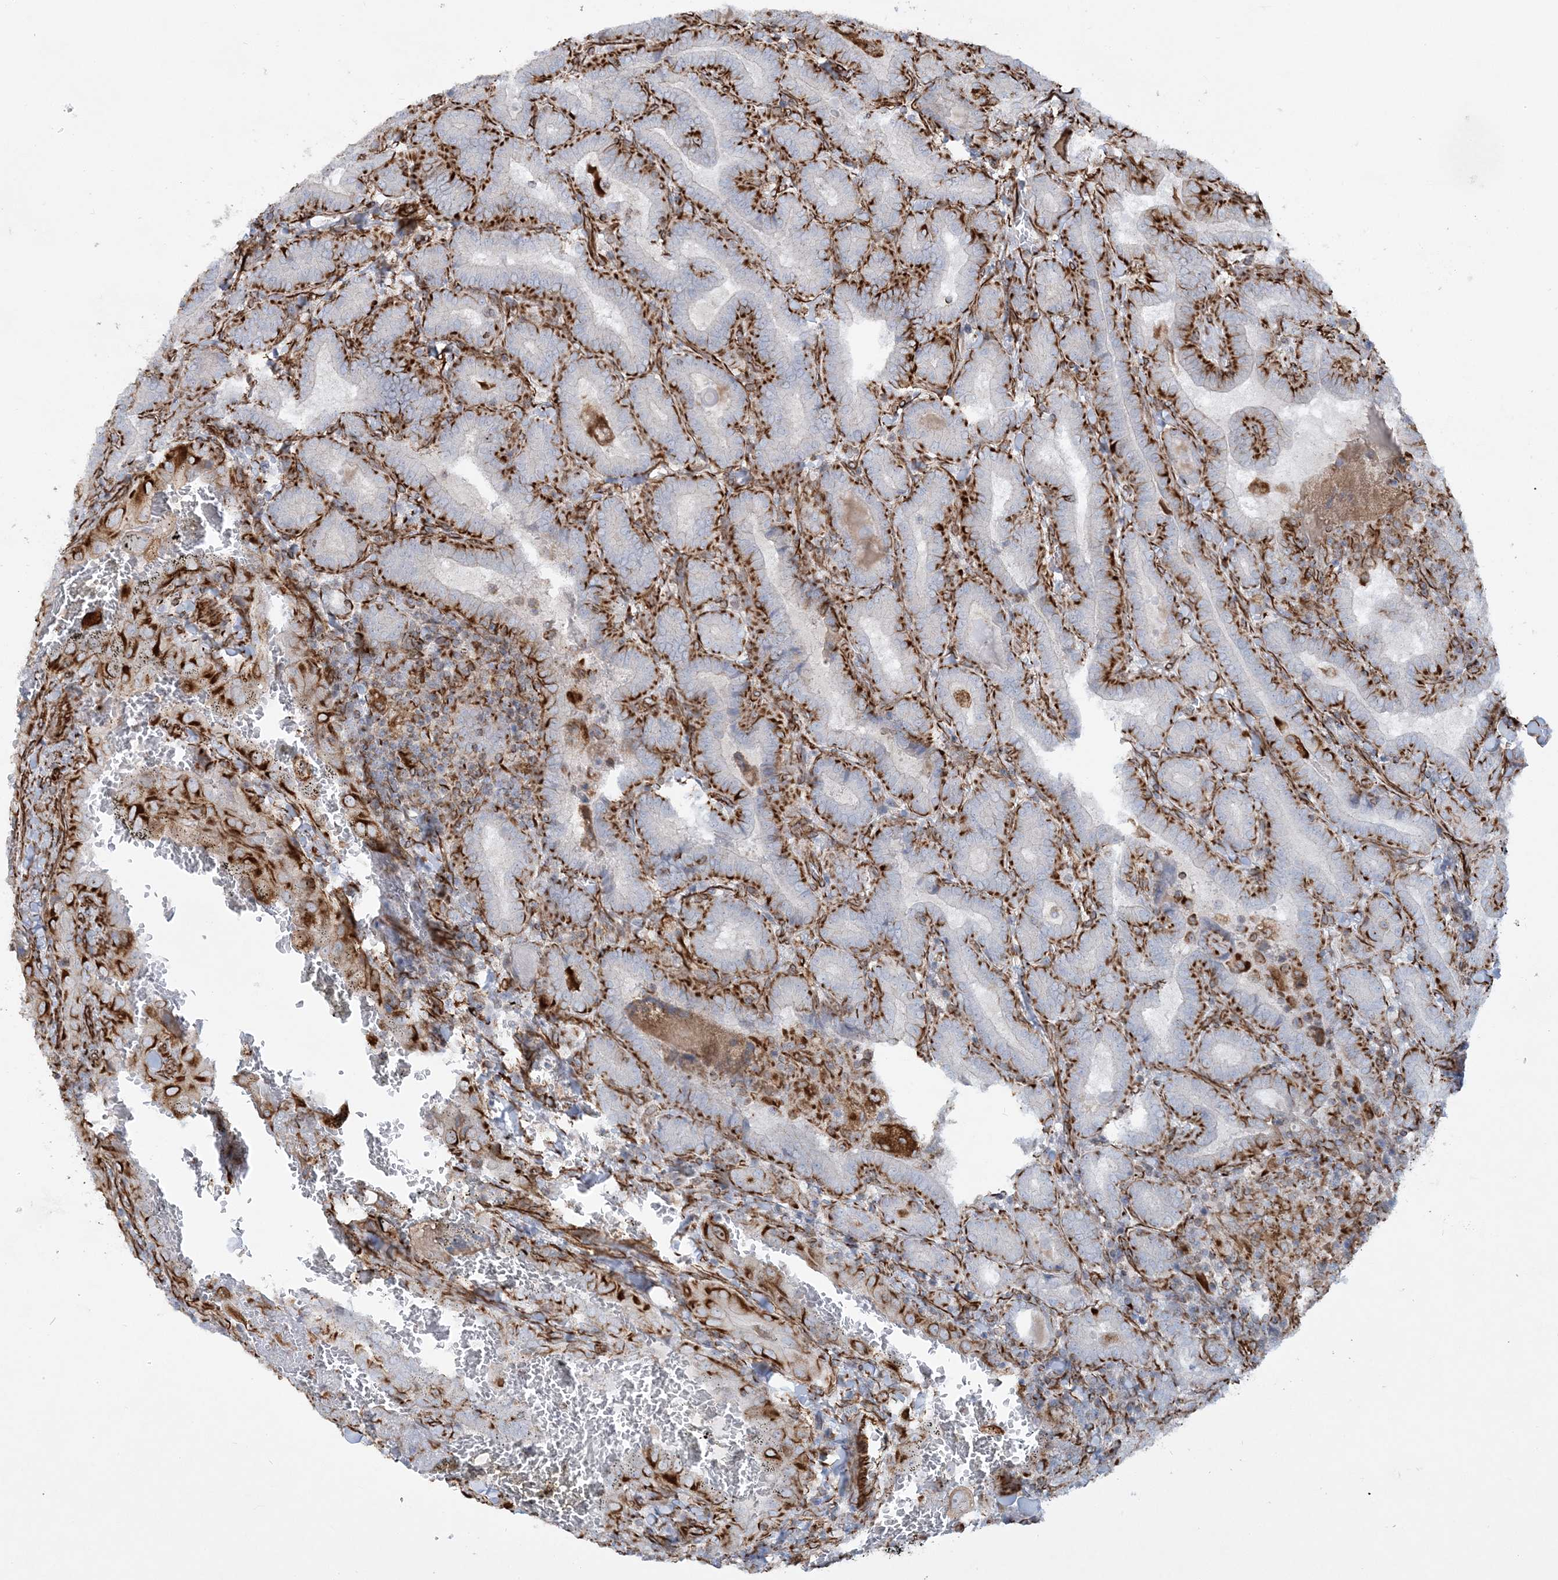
{"staining": {"intensity": "strong", "quantity": ">75%", "location": "cytoplasmic/membranous"}, "tissue": "thyroid cancer", "cell_type": "Tumor cells", "image_type": "cancer", "snomed": [{"axis": "morphology", "description": "Papillary adenocarcinoma, NOS"}, {"axis": "topography", "description": "Thyroid gland"}], "caption": "This image exhibits immunohistochemistry staining of human thyroid papillary adenocarcinoma, with high strong cytoplasmic/membranous positivity in about >75% of tumor cells.", "gene": "SCLT1", "patient": {"sex": "female", "age": 72}}